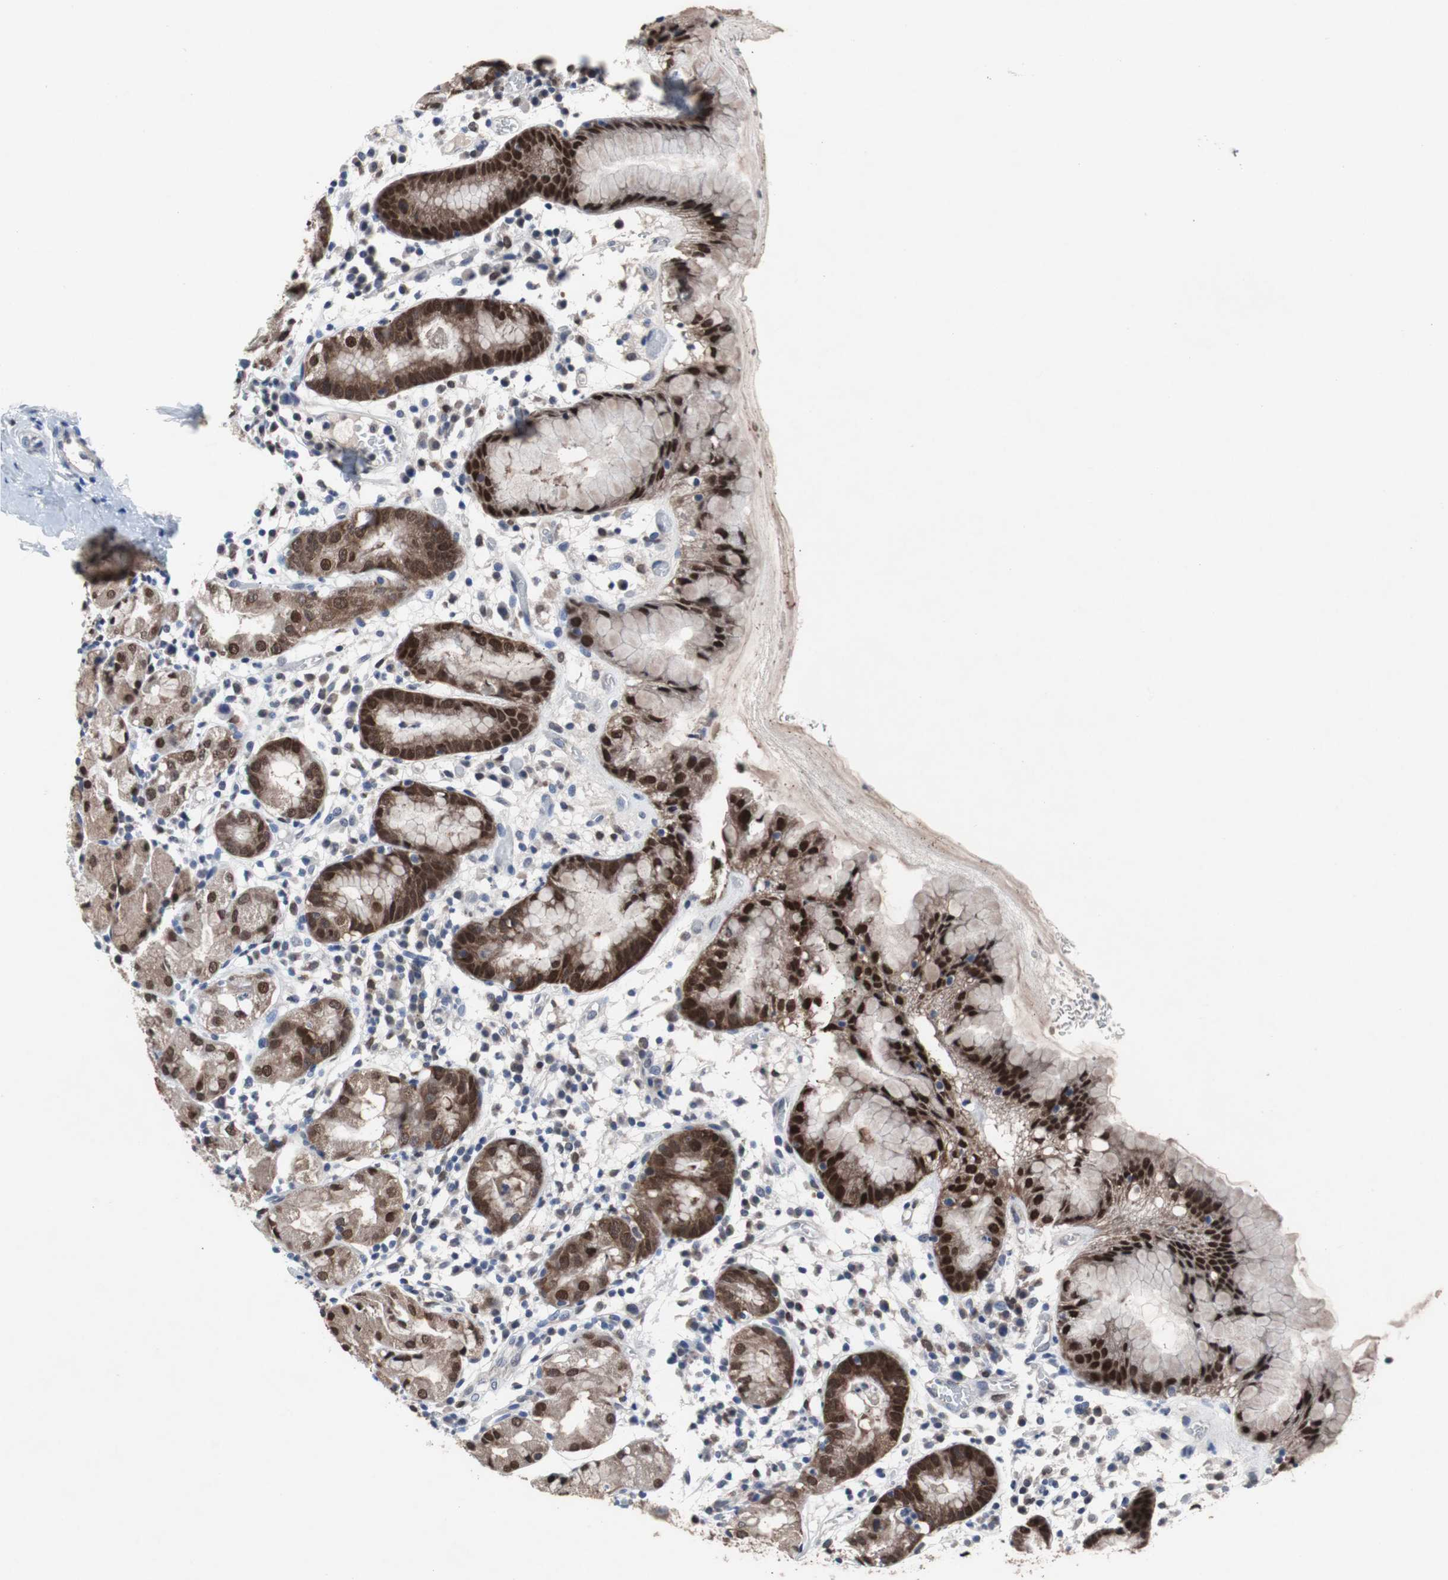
{"staining": {"intensity": "strong", "quantity": ">75%", "location": "cytoplasmic/membranous,nuclear"}, "tissue": "stomach", "cell_type": "Glandular cells", "image_type": "normal", "snomed": [{"axis": "morphology", "description": "Normal tissue, NOS"}, {"axis": "topography", "description": "Stomach"}, {"axis": "topography", "description": "Stomach, lower"}], "caption": "The micrograph demonstrates staining of normal stomach, revealing strong cytoplasmic/membranous,nuclear protein expression (brown color) within glandular cells.", "gene": "RBM47", "patient": {"sex": "female", "age": 75}}